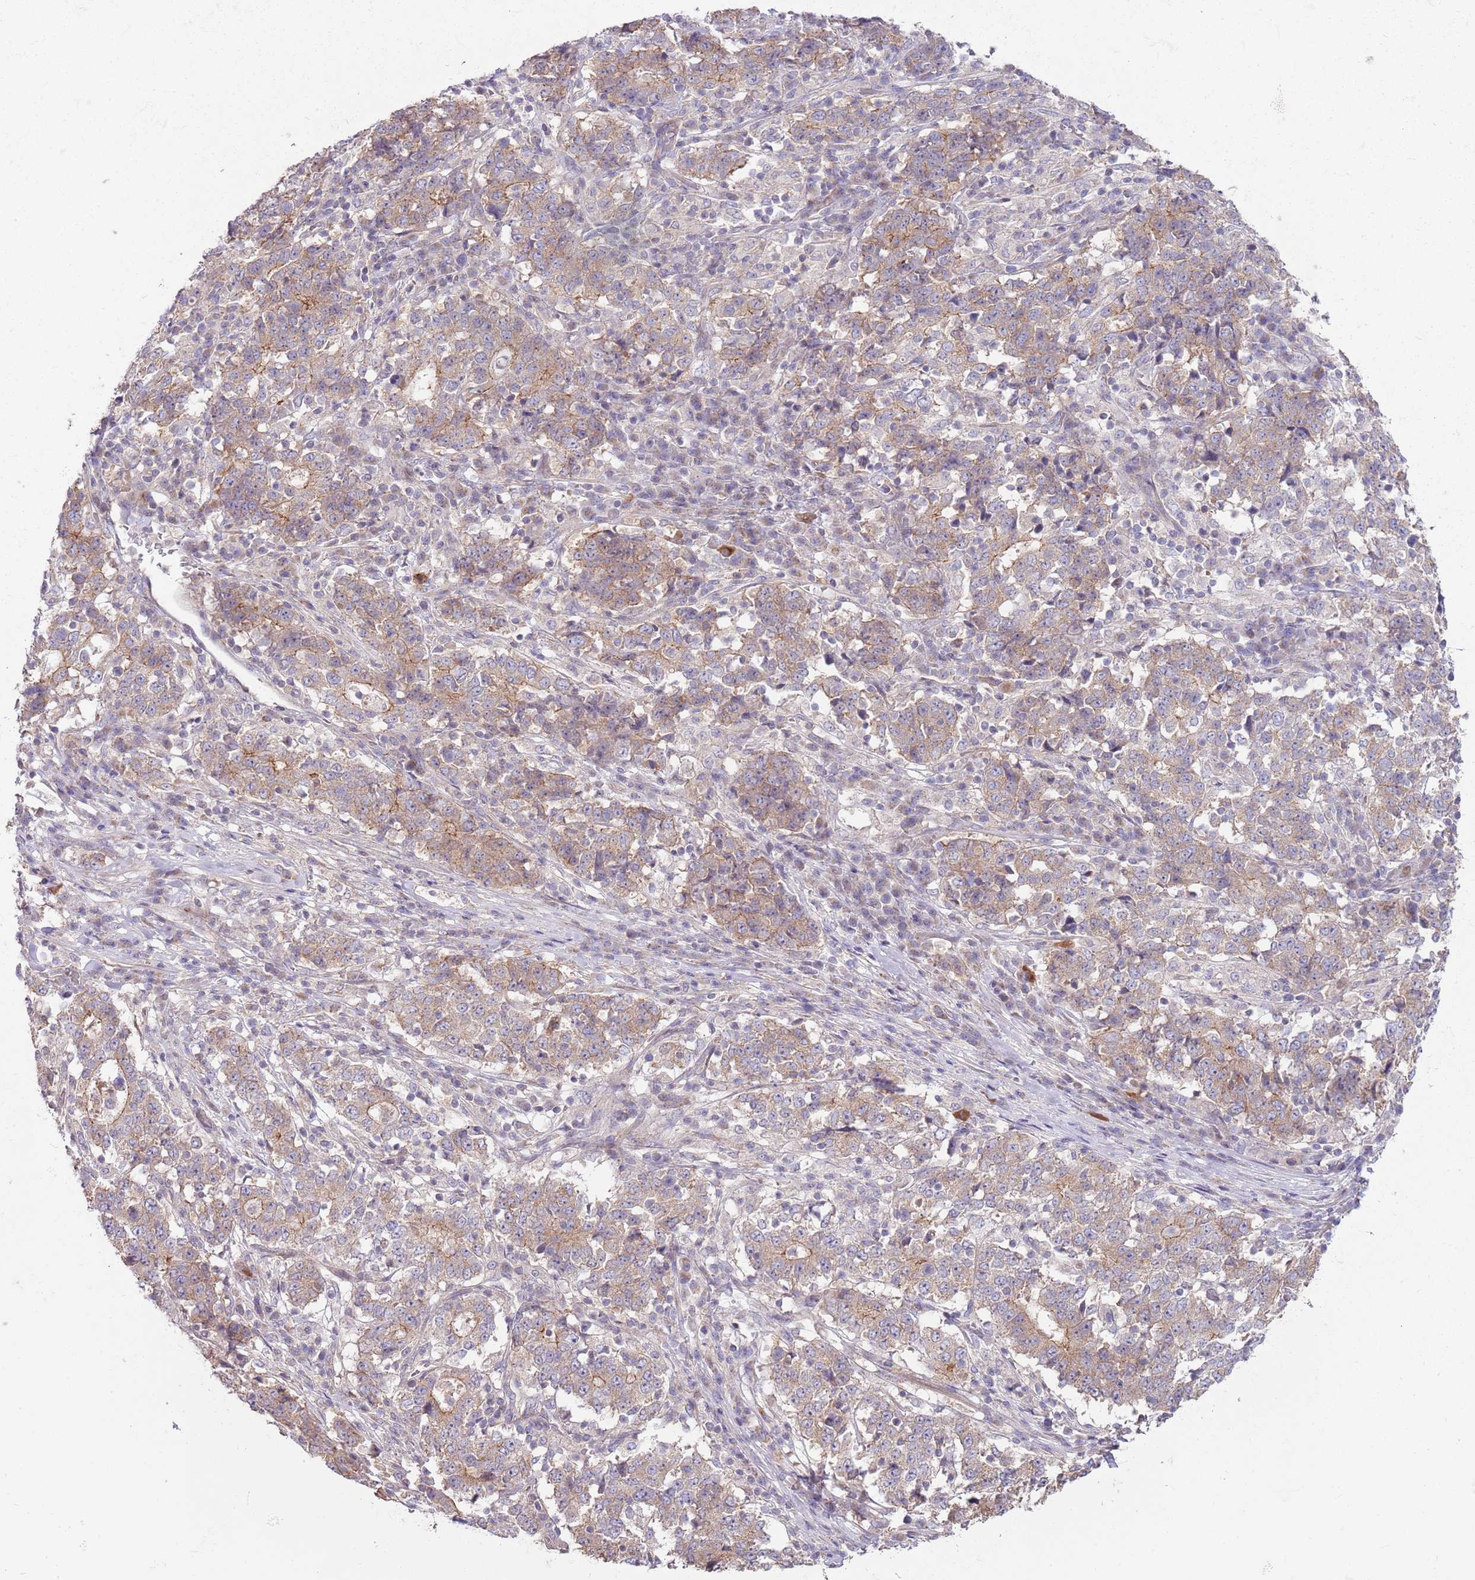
{"staining": {"intensity": "weak", "quantity": ">75%", "location": "cytoplasmic/membranous"}, "tissue": "stomach cancer", "cell_type": "Tumor cells", "image_type": "cancer", "snomed": [{"axis": "morphology", "description": "Adenocarcinoma, NOS"}, {"axis": "topography", "description": "Stomach"}], "caption": "A brown stain labels weak cytoplasmic/membranous staining of a protein in human adenocarcinoma (stomach) tumor cells.", "gene": "SPATA31D1", "patient": {"sex": "male", "age": 59}}